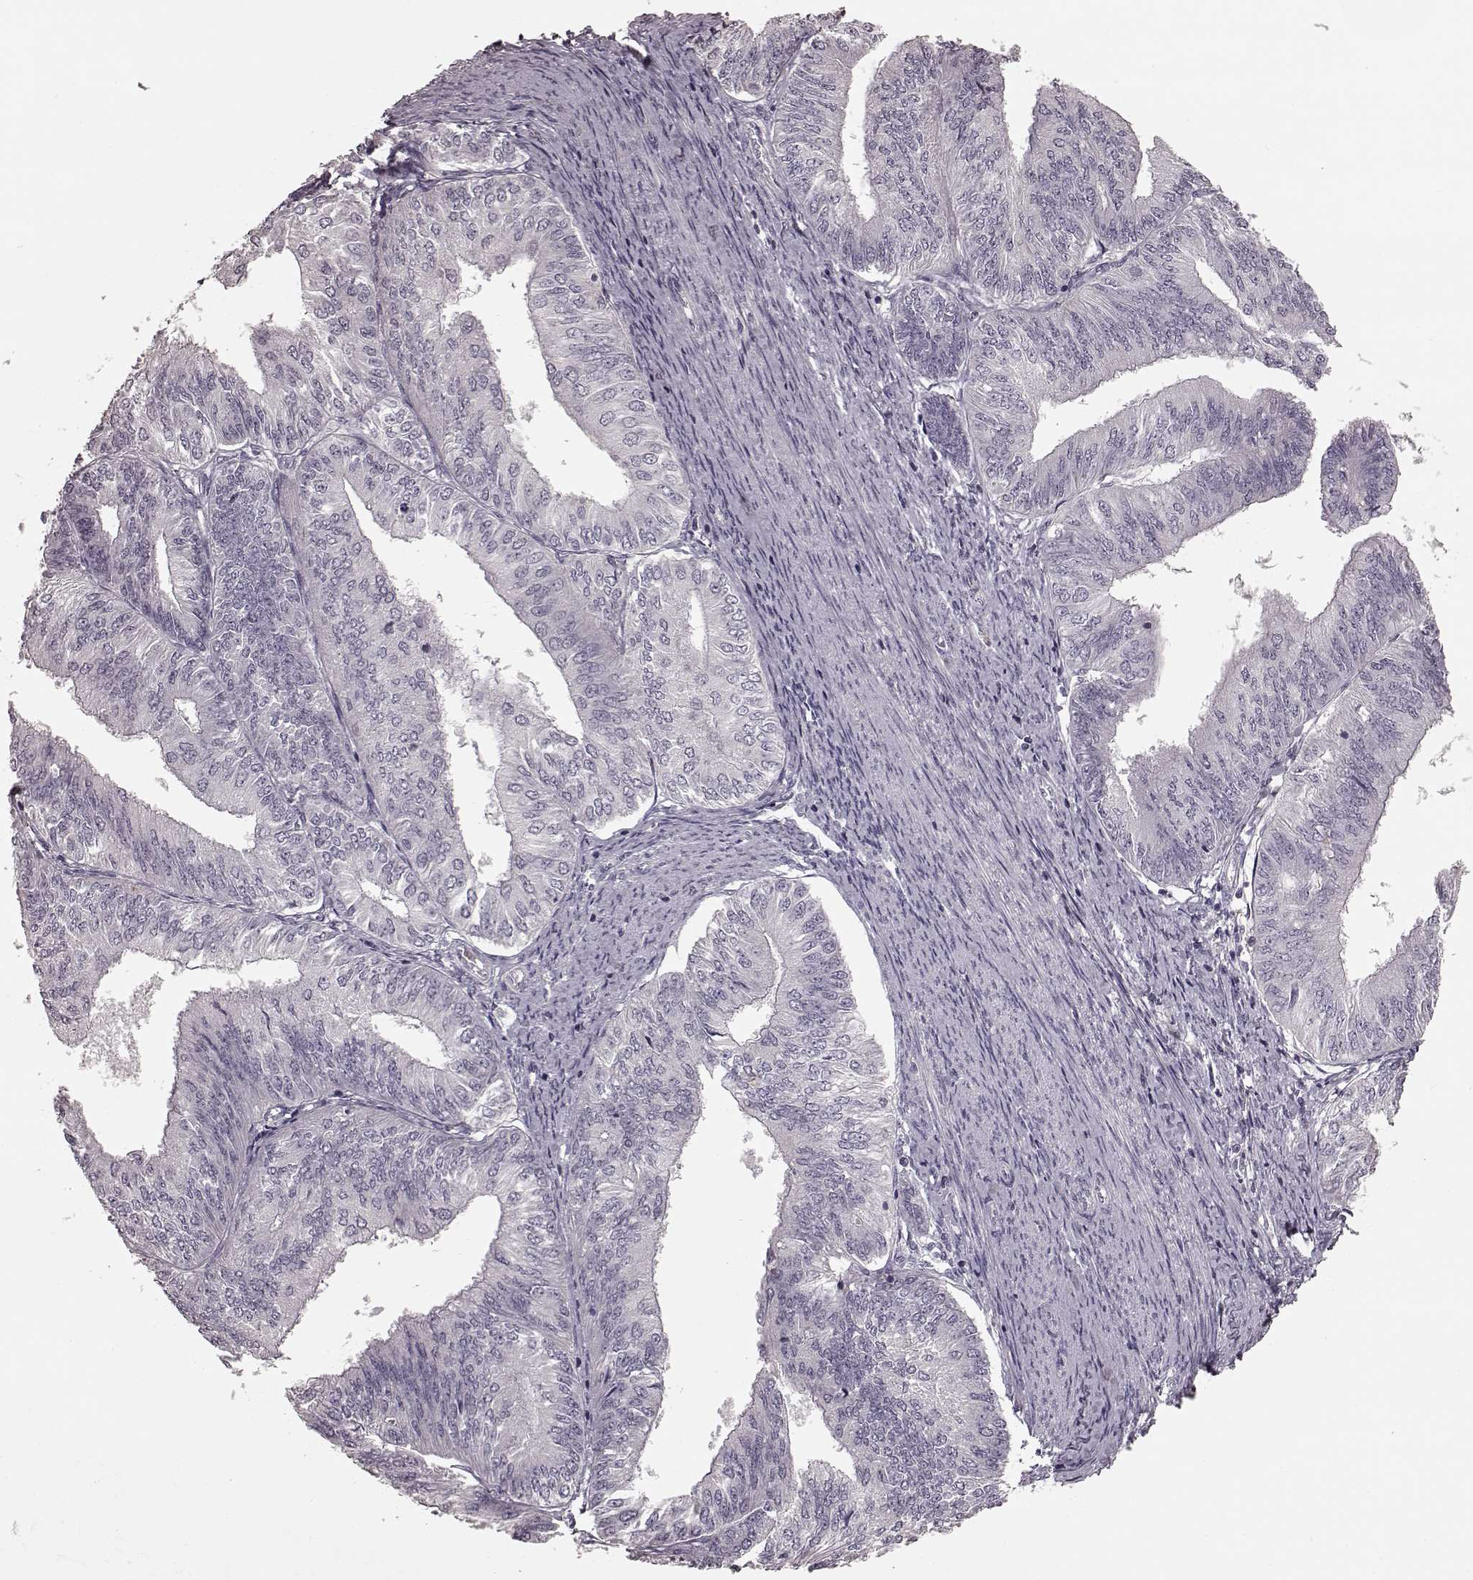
{"staining": {"intensity": "negative", "quantity": "none", "location": "none"}, "tissue": "endometrial cancer", "cell_type": "Tumor cells", "image_type": "cancer", "snomed": [{"axis": "morphology", "description": "Adenocarcinoma, NOS"}, {"axis": "topography", "description": "Endometrium"}], "caption": "This histopathology image is of endometrial adenocarcinoma stained with immunohistochemistry (IHC) to label a protein in brown with the nuclei are counter-stained blue. There is no staining in tumor cells.", "gene": "CD28", "patient": {"sex": "female", "age": 58}}